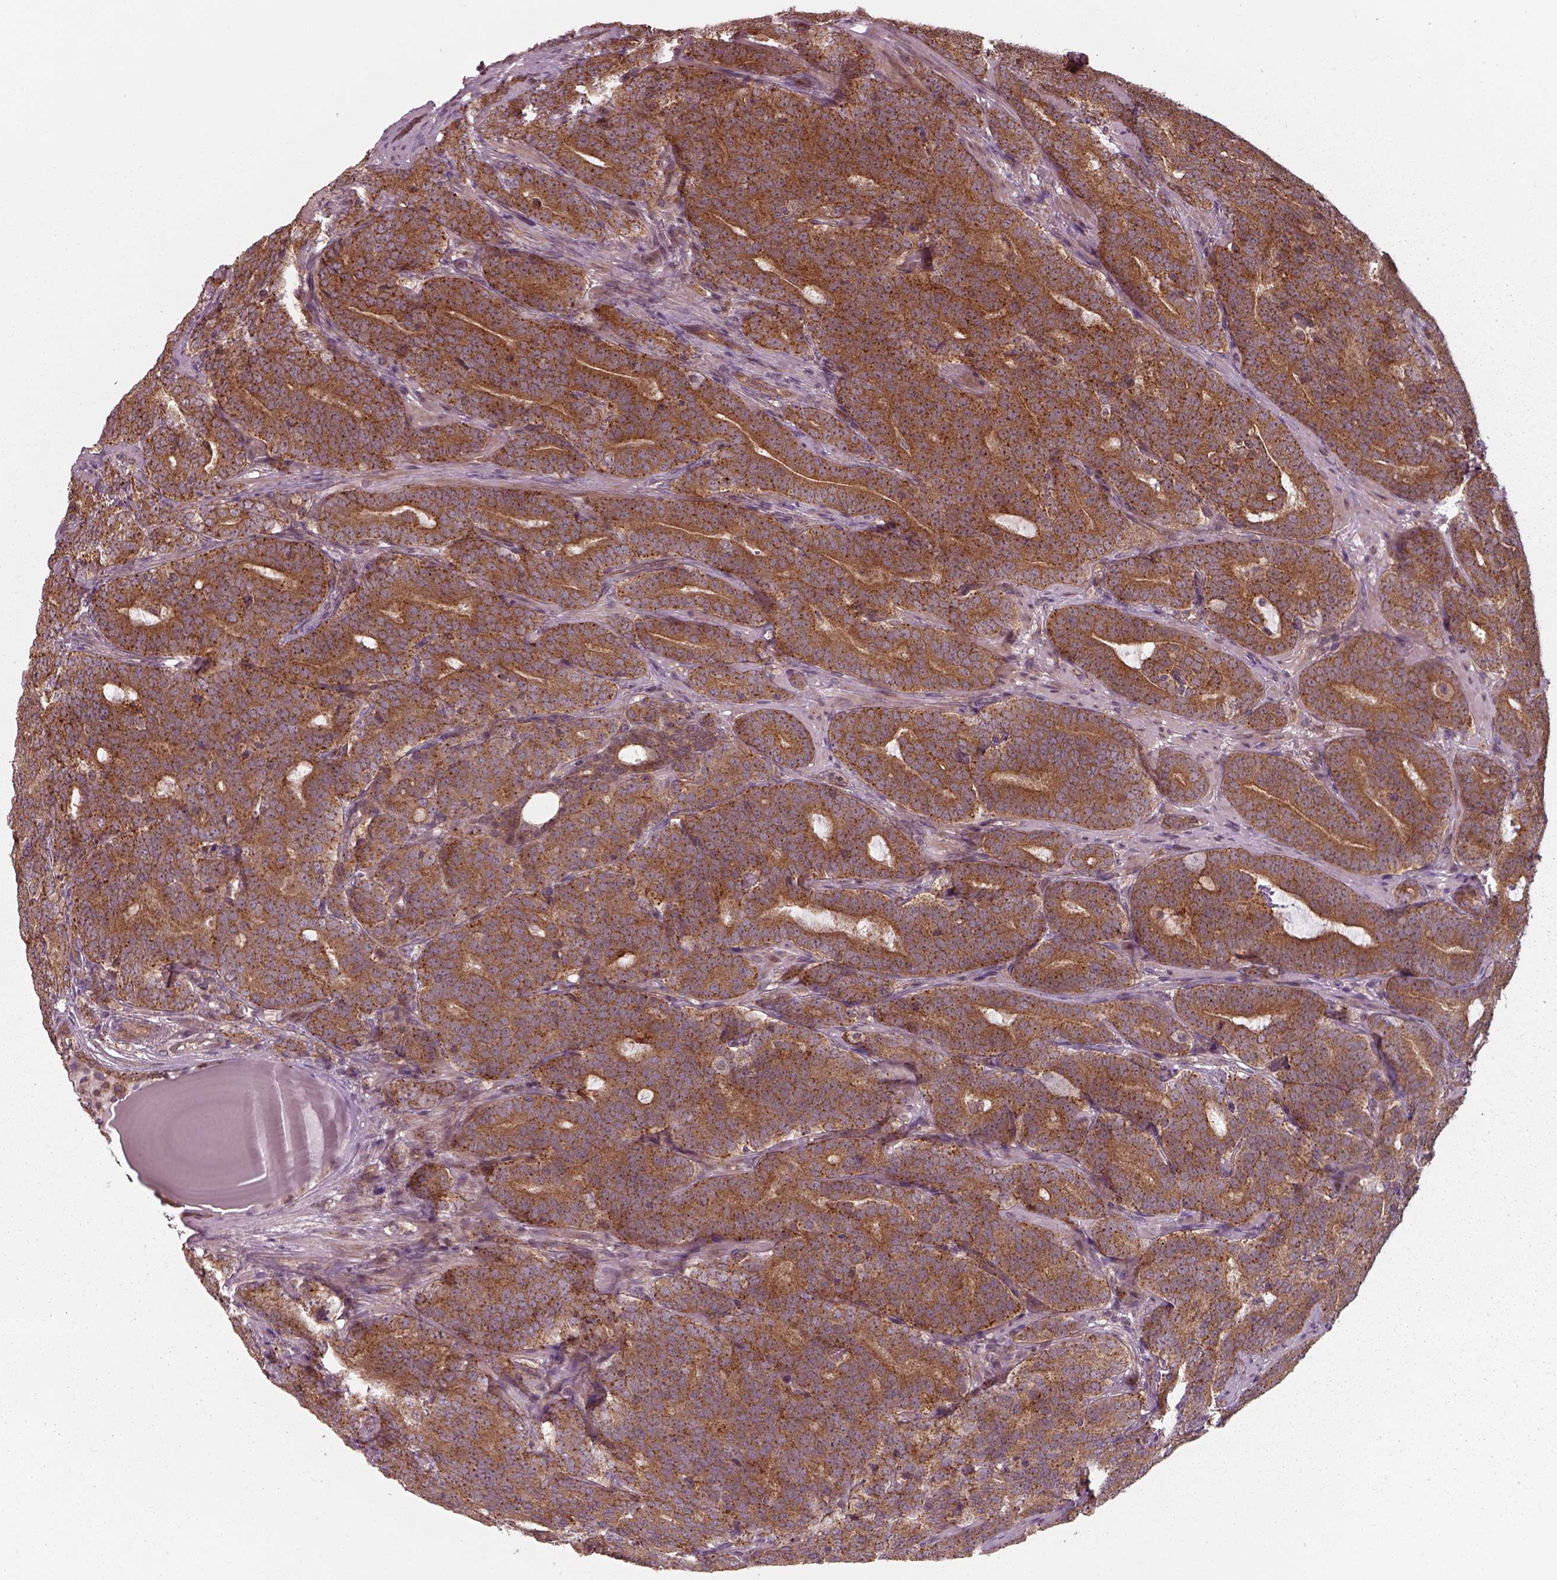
{"staining": {"intensity": "strong", "quantity": ">75%", "location": "cytoplasmic/membranous"}, "tissue": "prostate cancer", "cell_type": "Tumor cells", "image_type": "cancer", "snomed": [{"axis": "morphology", "description": "Adenocarcinoma, NOS"}, {"axis": "topography", "description": "Prostate"}], "caption": "Tumor cells show strong cytoplasmic/membranous expression in approximately >75% of cells in prostate cancer.", "gene": "CHMP3", "patient": {"sex": "male", "age": 71}}